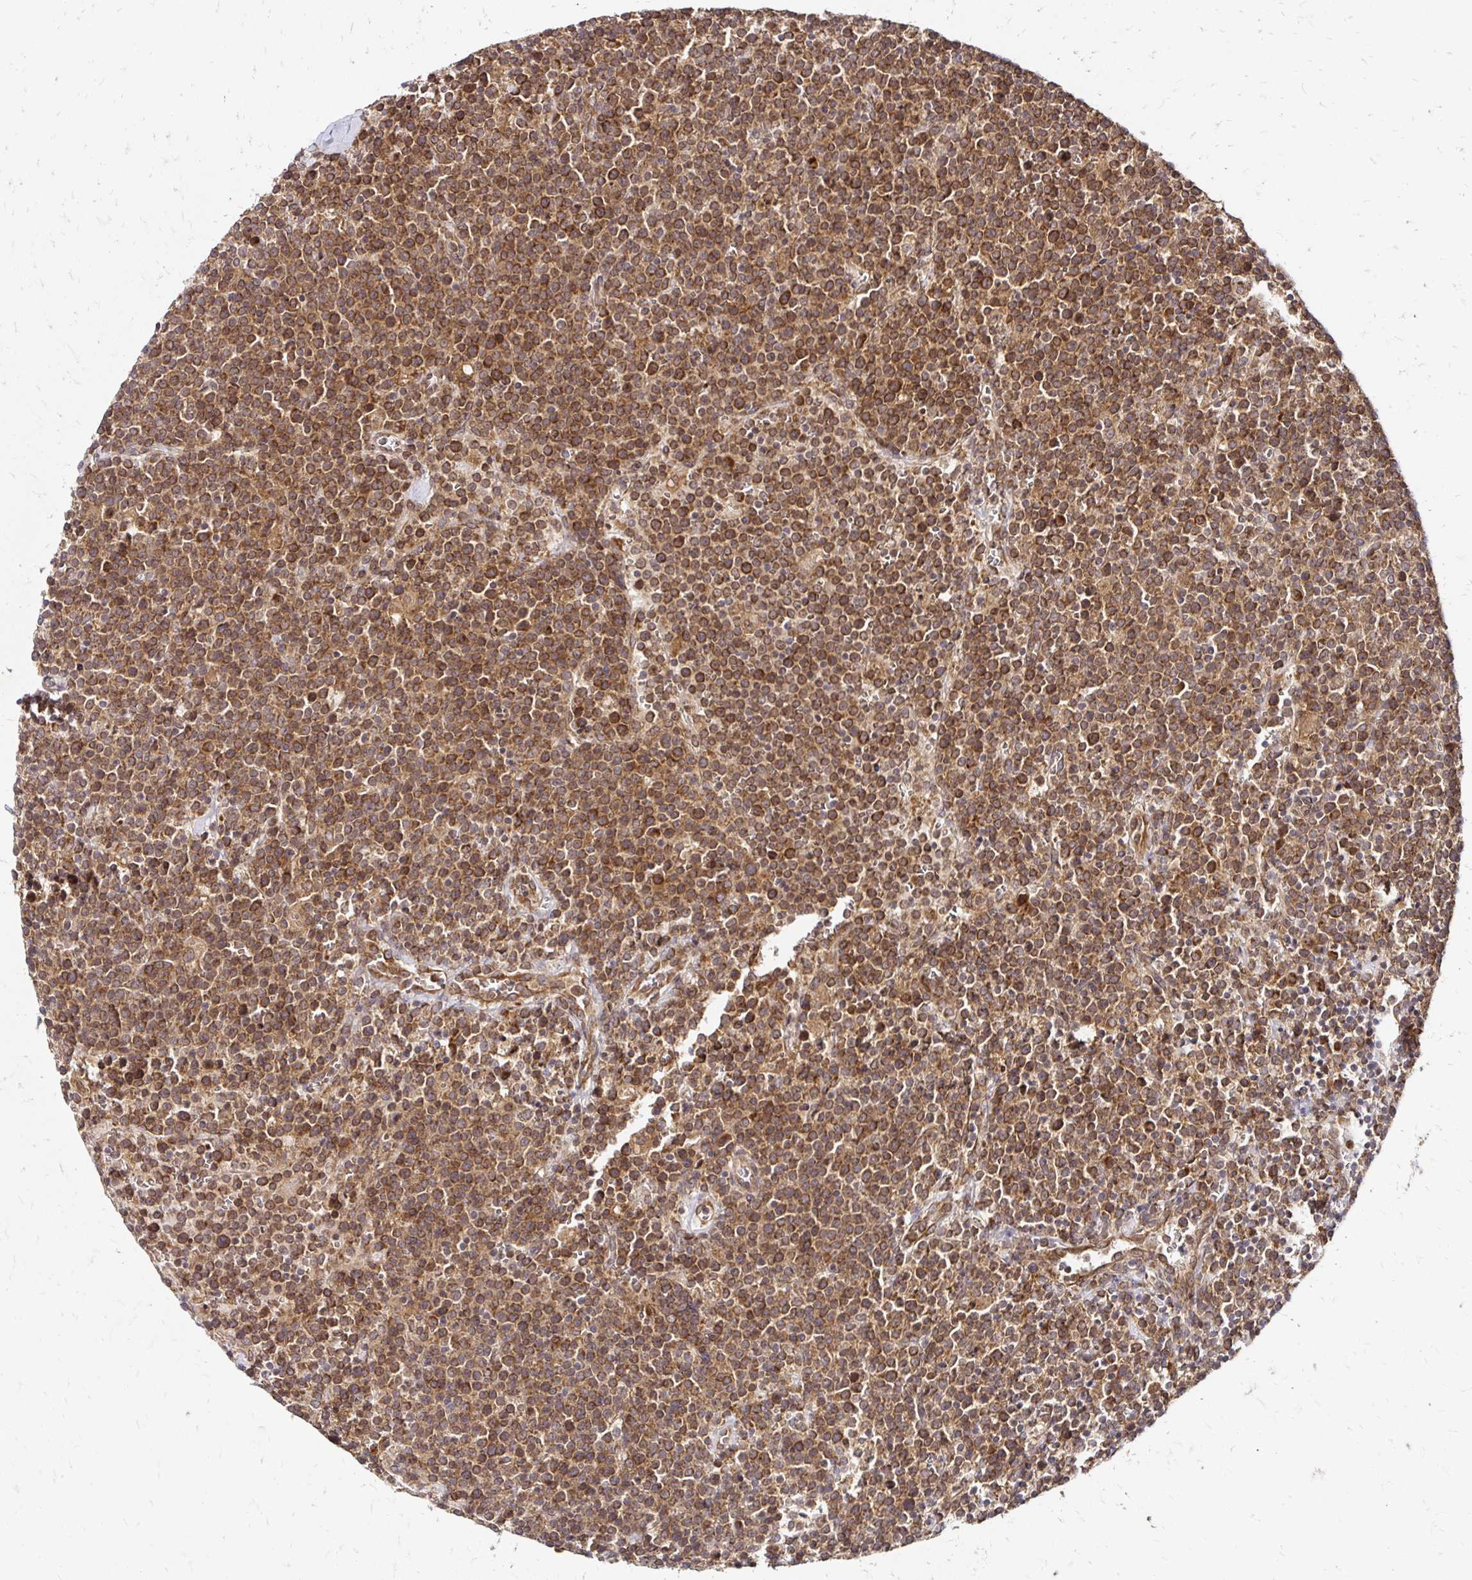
{"staining": {"intensity": "moderate", "quantity": ">75%", "location": "cytoplasmic/membranous"}, "tissue": "lymphoma", "cell_type": "Tumor cells", "image_type": "cancer", "snomed": [{"axis": "morphology", "description": "Malignant lymphoma, non-Hodgkin's type, High grade"}, {"axis": "topography", "description": "Lymph node"}], "caption": "Moderate cytoplasmic/membranous expression for a protein is identified in about >75% of tumor cells of lymphoma using IHC.", "gene": "ZW10", "patient": {"sex": "male", "age": 61}}